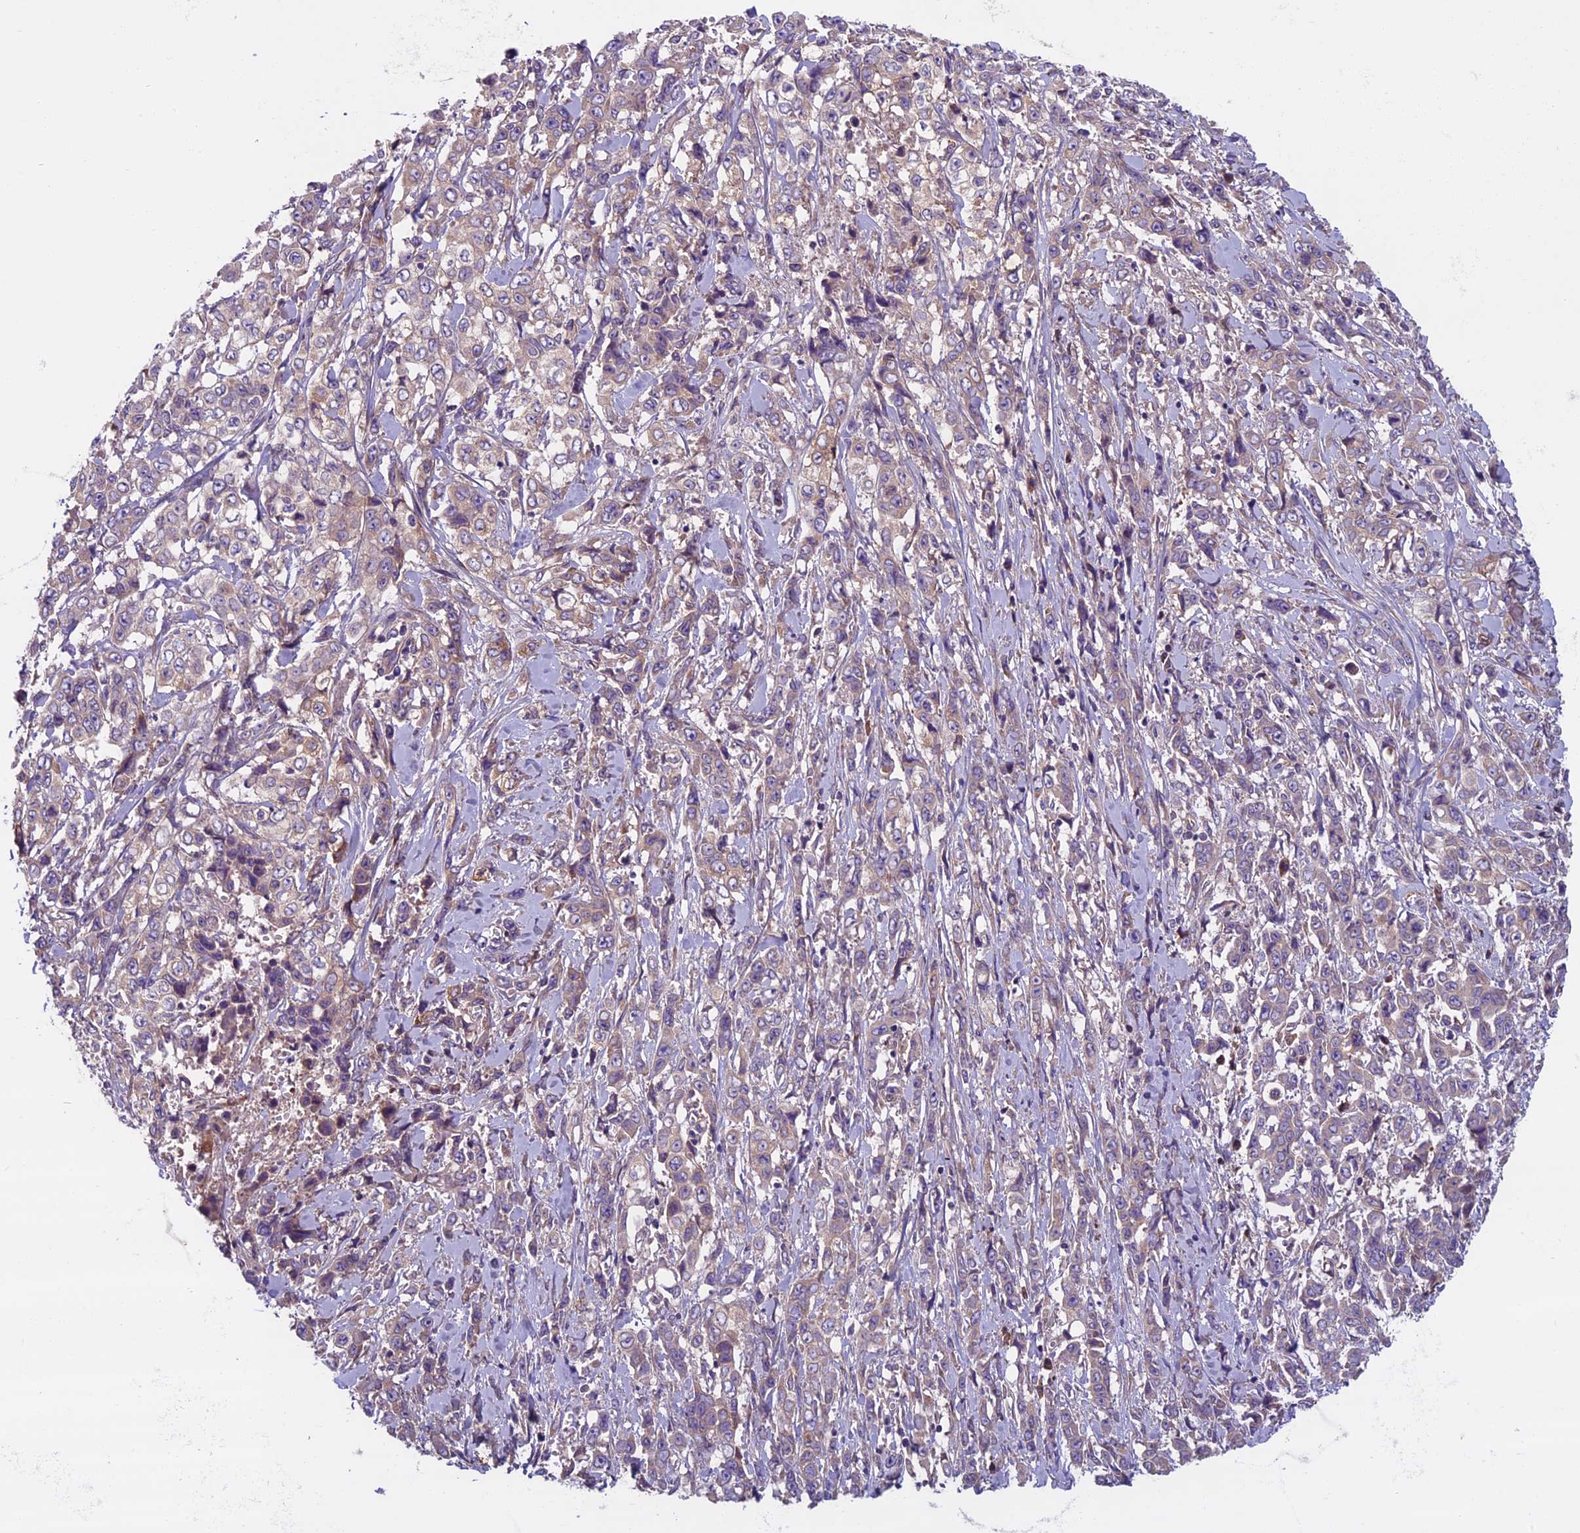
{"staining": {"intensity": "weak", "quantity": "<25%", "location": "cytoplasmic/membranous"}, "tissue": "stomach cancer", "cell_type": "Tumor cells", "image_type": "cancer", "snomed": [{"axis": "morphology", "description": "Adenocarcinoma, NOS"}, {"axis": "topography", "description": "Stomach, upper"}], "caption": "Stomach adenocarcinoma stained for a protein using IHC exhibits no expression tumor cells.", "gene": "DCTN5", "patient": {"sex": "male", "age": 62}}